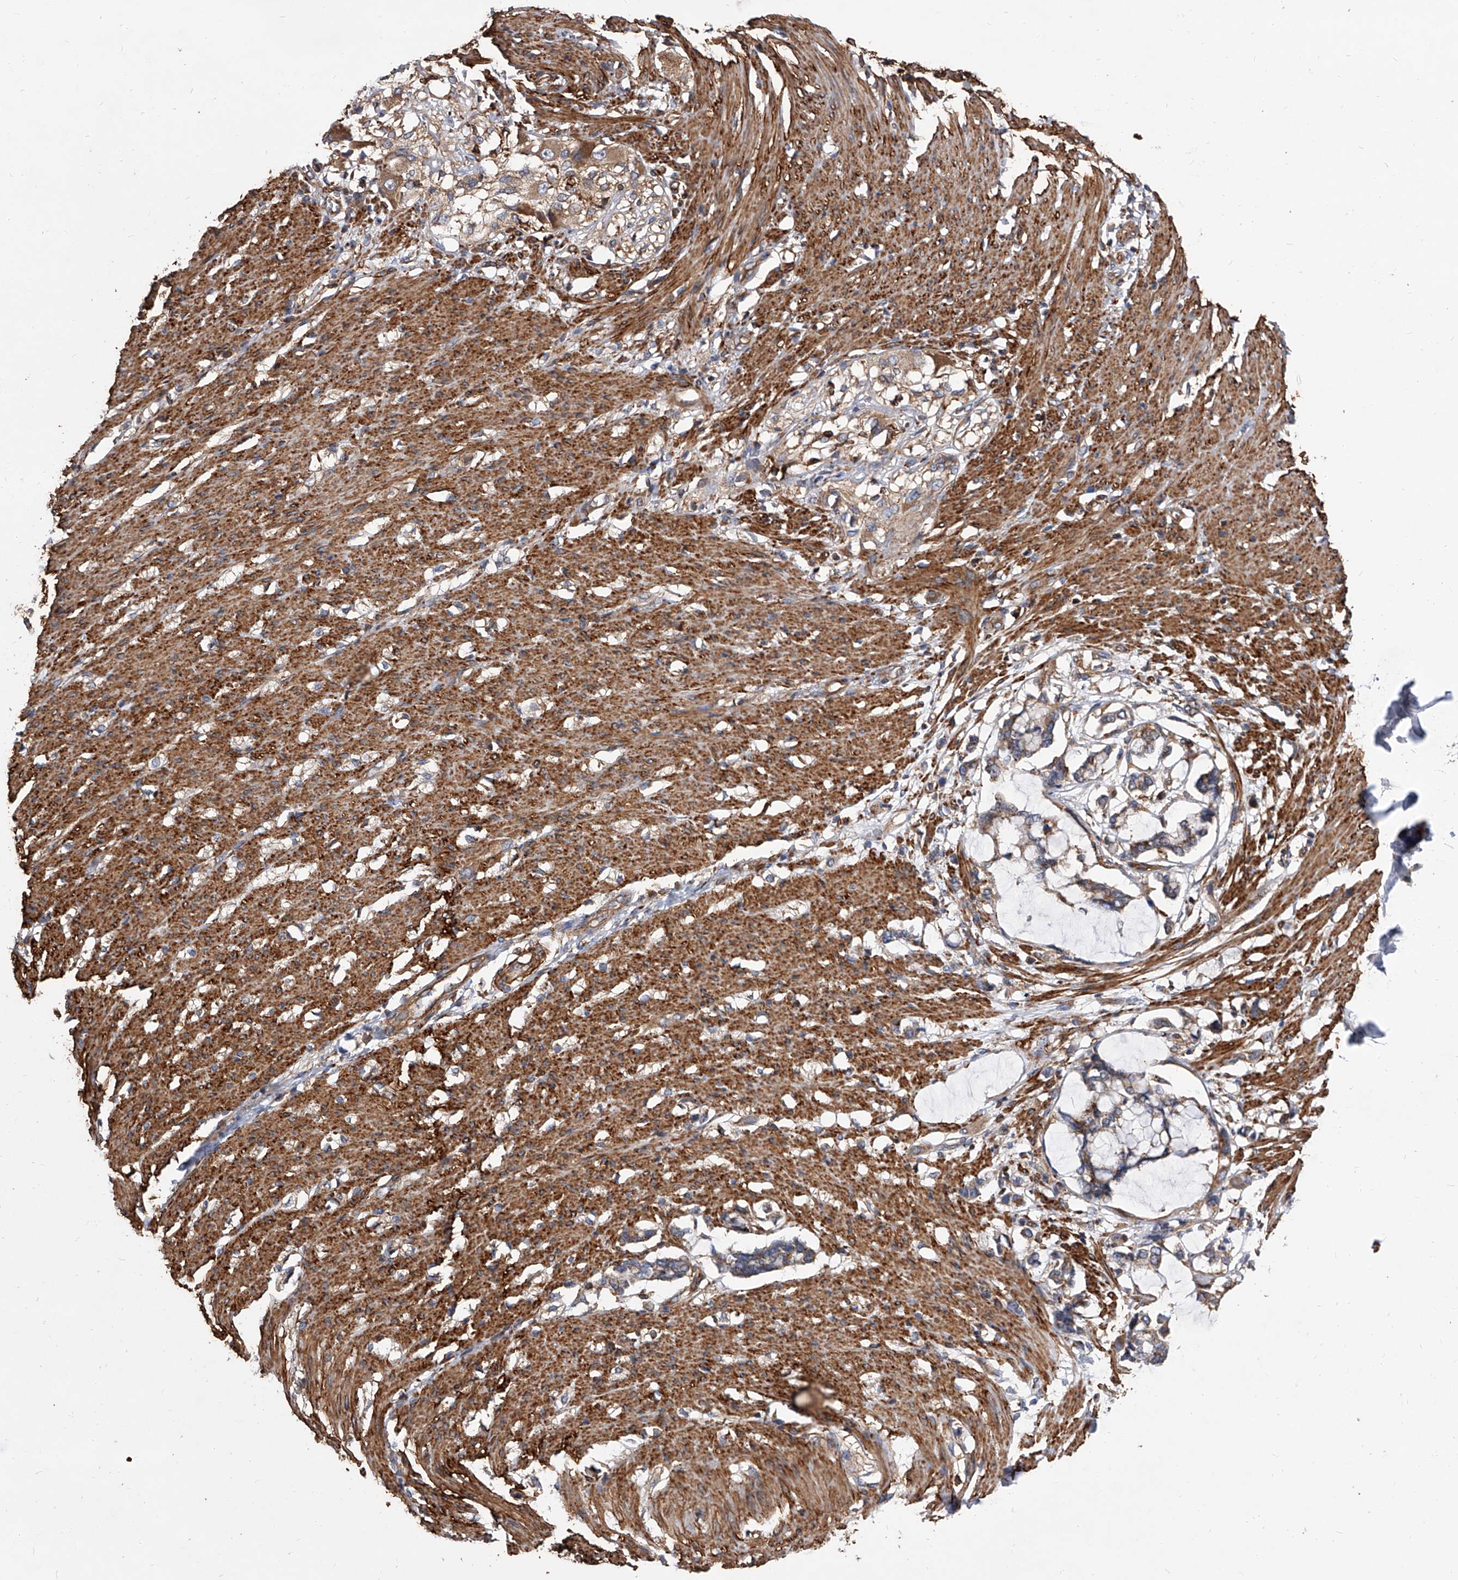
{"staining": {"intensity": "strong", "quantity": ">75%", "location": "cytoplasmic/membranous"}, "tissue": "smooth muscle", "cell_type": "Smooth muscle cells", "image_type": "normal", "snomed": [{"axis": "morphology", "description": "Normal tissue, NOS"}, {"axis": "morphology", "description": "Adenocarcinoma, NOS"}, {"axis": "topography", "description": "Colon"}, {"axis": "topography", "description": "Peripheral nerve tissue"}], "caption": "Immunohistochemical staining of benign smooth muscle reveals strong cytoplasmic/membranous protein positivity in approximately >75% of smooth muscle cells. (DAB (3,3'-diaminobenzidine) IHC with brightfield microscopy, high magnification).", "gene": "PISD", "patient": {"sex": "male", "age": 14}}